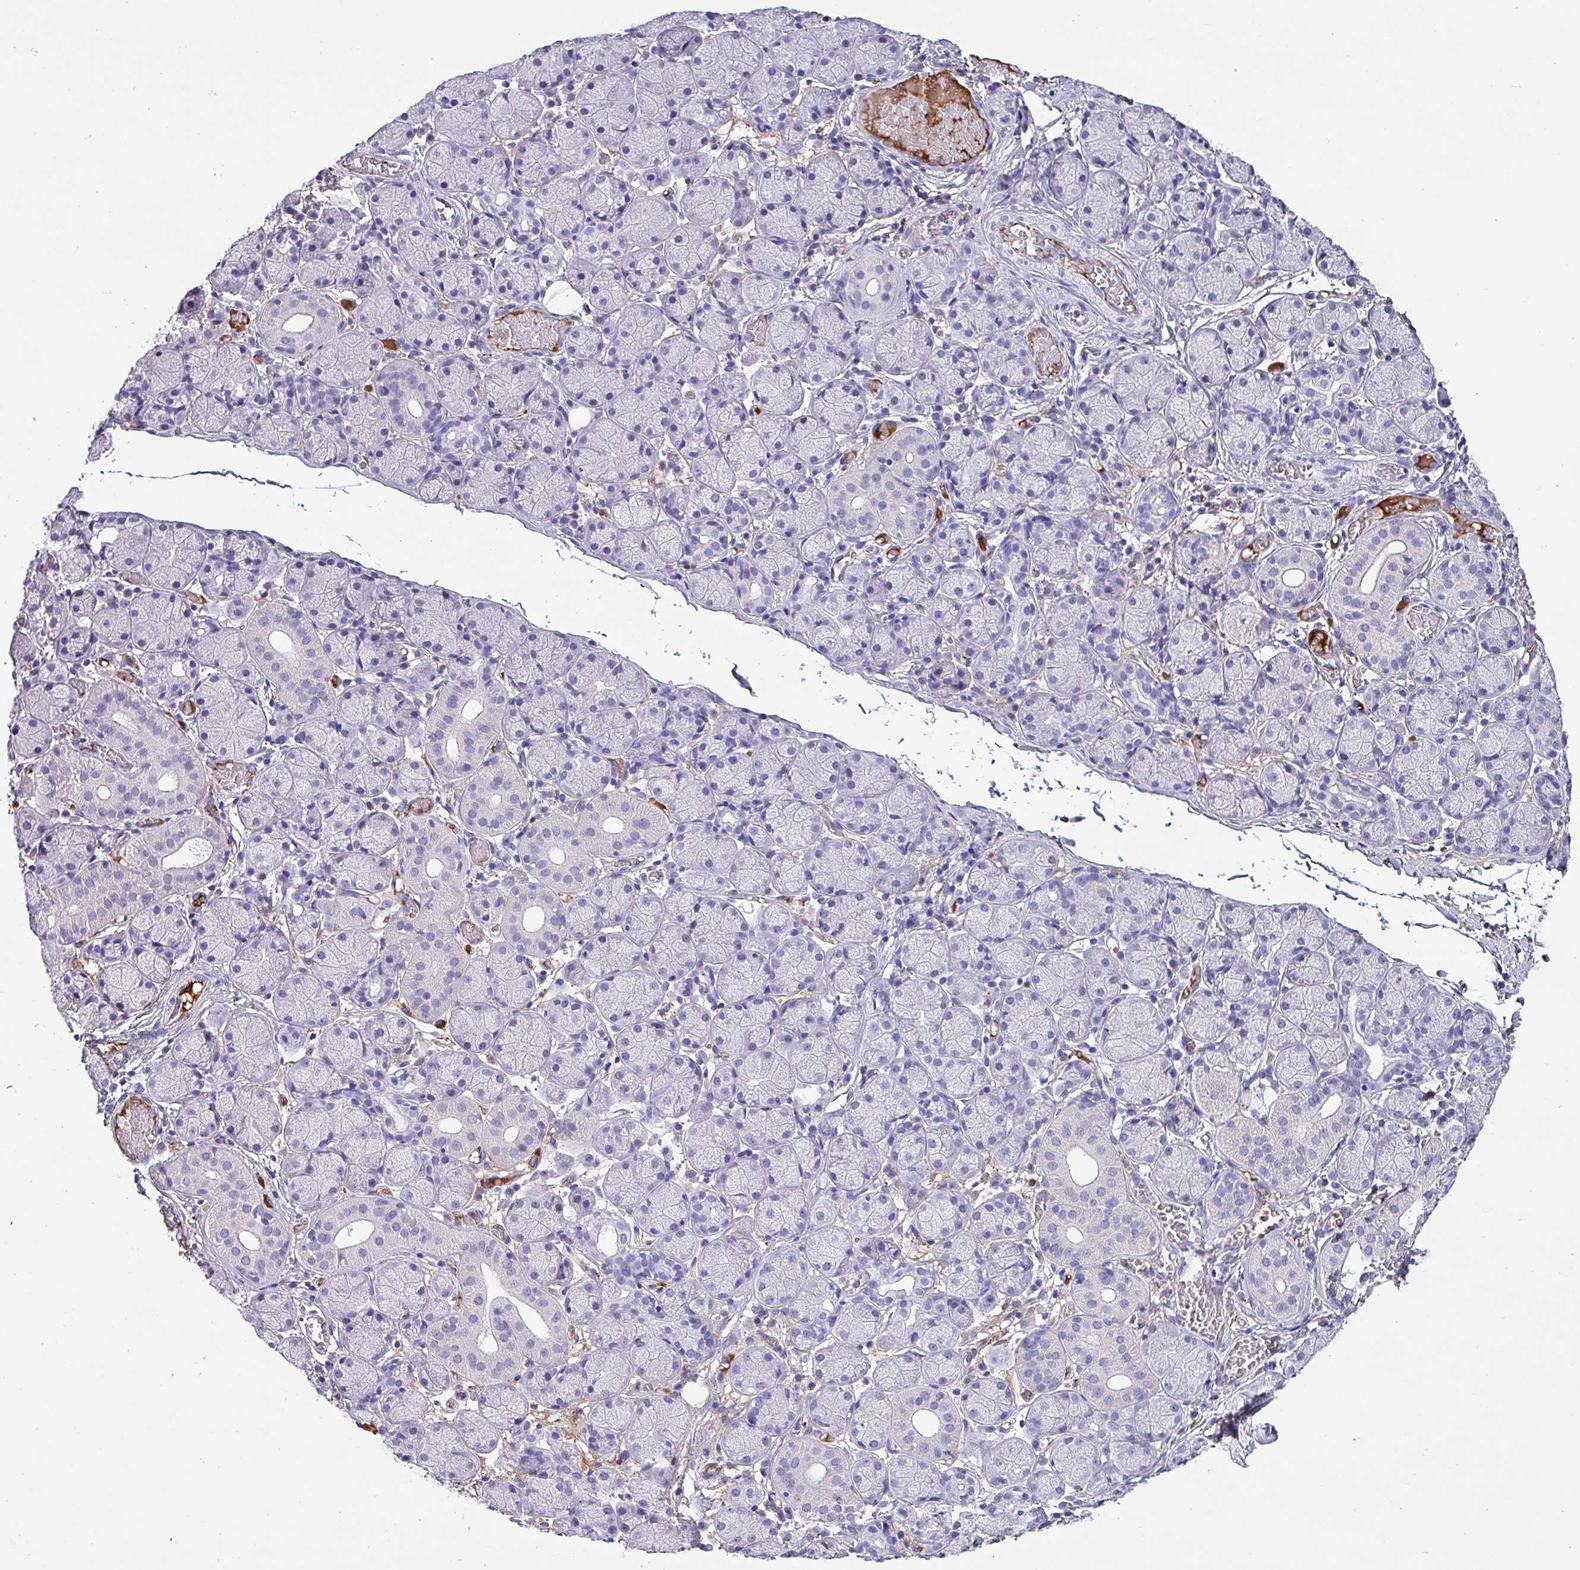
{"staining": {"intensity": "negative", "quantity": "none", "location": "none"}, "tissue": "salivary gland", "cell_type": "Glandular cells", "image_type": "normal", "snomed": [{"axis": "morphology", "description": "Normal tissue, NOS"}, {"axis": "topography", "description": "Salivary gland"}], "caption": "This histopathology image is of benign salivary gland stained with immunohistochemistry to label a protein in brown with the nuclei are counter-stained blue. There is no expression in glandular cells. Brightfield microscopy of immunohistochemistry (IHC) stained with DAB (brown) and hematoxylin (blue), captured at high magnification.", "gene": "HPR", "patient": {"sex": "female", "age": 24}}